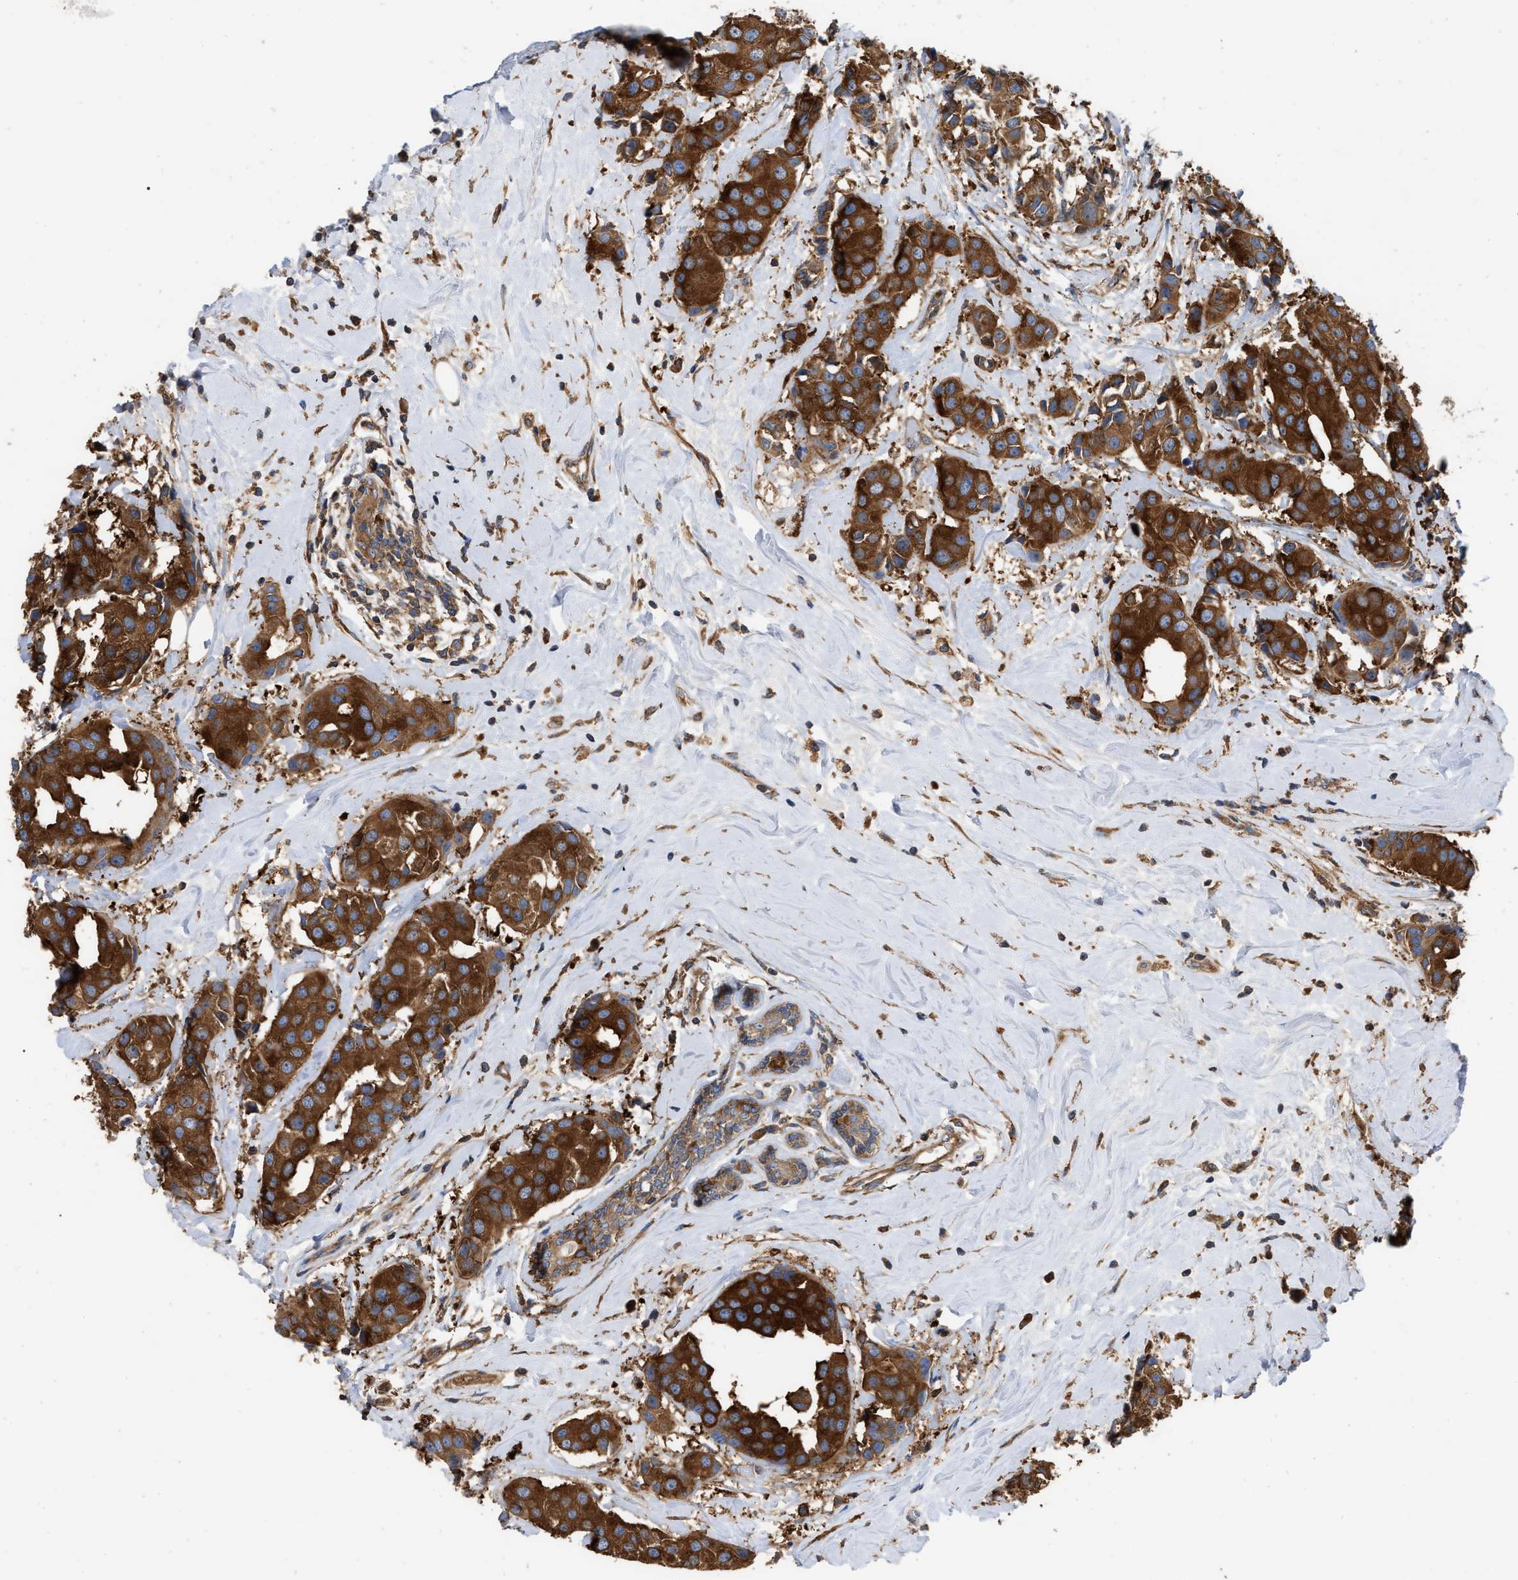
{"staining": {"intensity": "strong", "quantity": ">75%", "location": "cytoplasmic/membranous"}, "tissue": "breast cancer", "cell_type": "Tumor cells", "image_type": "cancer", "snomed": [{"axis": "morphology", "description": "Normal tissue, NOS"}, {"axis": "morphology", "description": "Duct carcinoma"}, {"axis": "topography", "description": "Breast"}], "caption": "A brown stain shows strong cytoplasmic/membranous expression of a protein in human breast infiltrating ductal carcinoma tumor cells.", "gene": "RABEP1", "patient": {"sex": "female", "age": 39}}